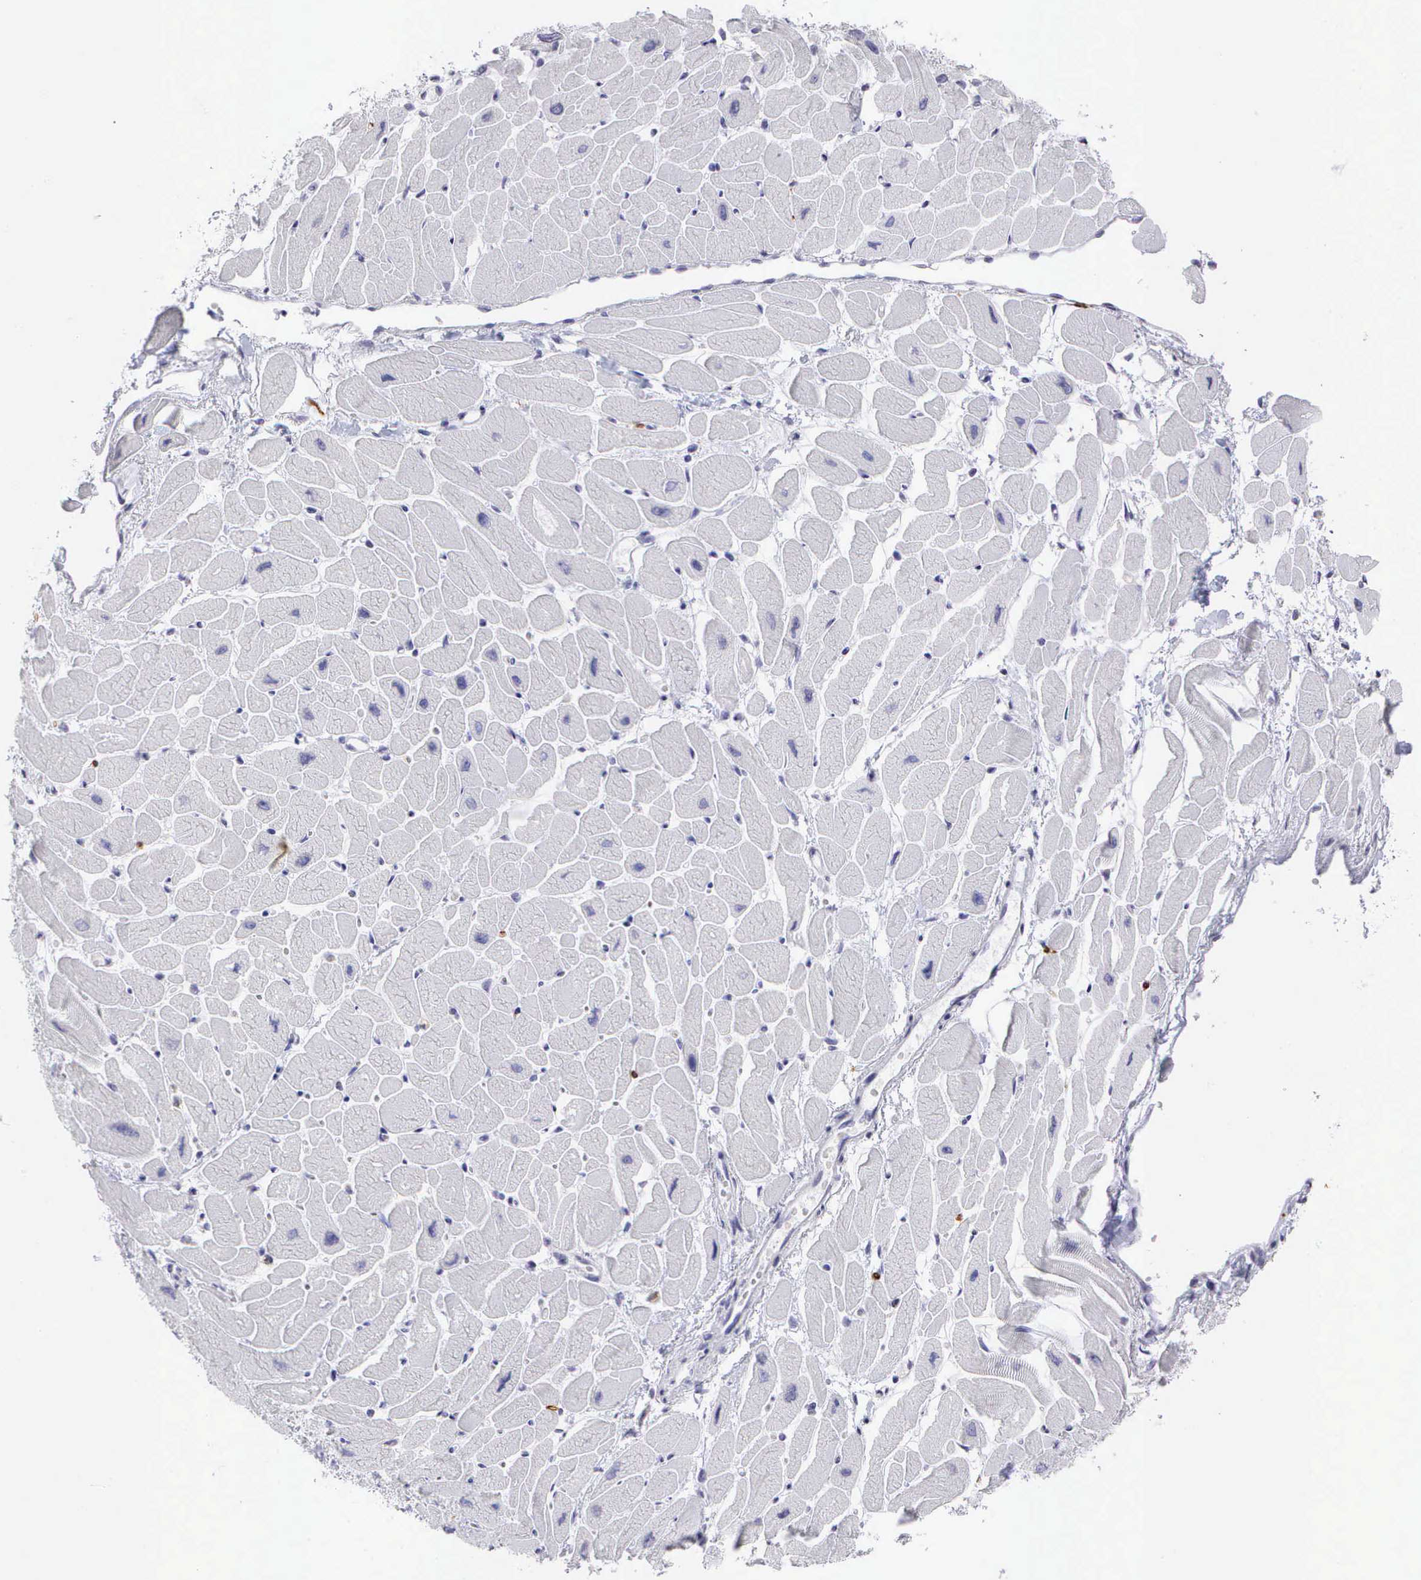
{"staining": {"intensity": "negative", "quantity": "none", "location": "none"}, "tissue": "heart muscle", "cell_type": "Cardiomyocytes", "image_type": "normal", "snomed": [{"axis": "morphology", "description": "Normal tissue, NOS"}, {"axis": "topography", "description": "Heart"}], "caption": "The photomicrograph shows no significant expression in cardiomyocytes of heart muscle. (Immunohistochemistry, brightfield microscopy, high magnification).", "gene": "CD8A", "patient": {"sex": "female", "age": 54}}